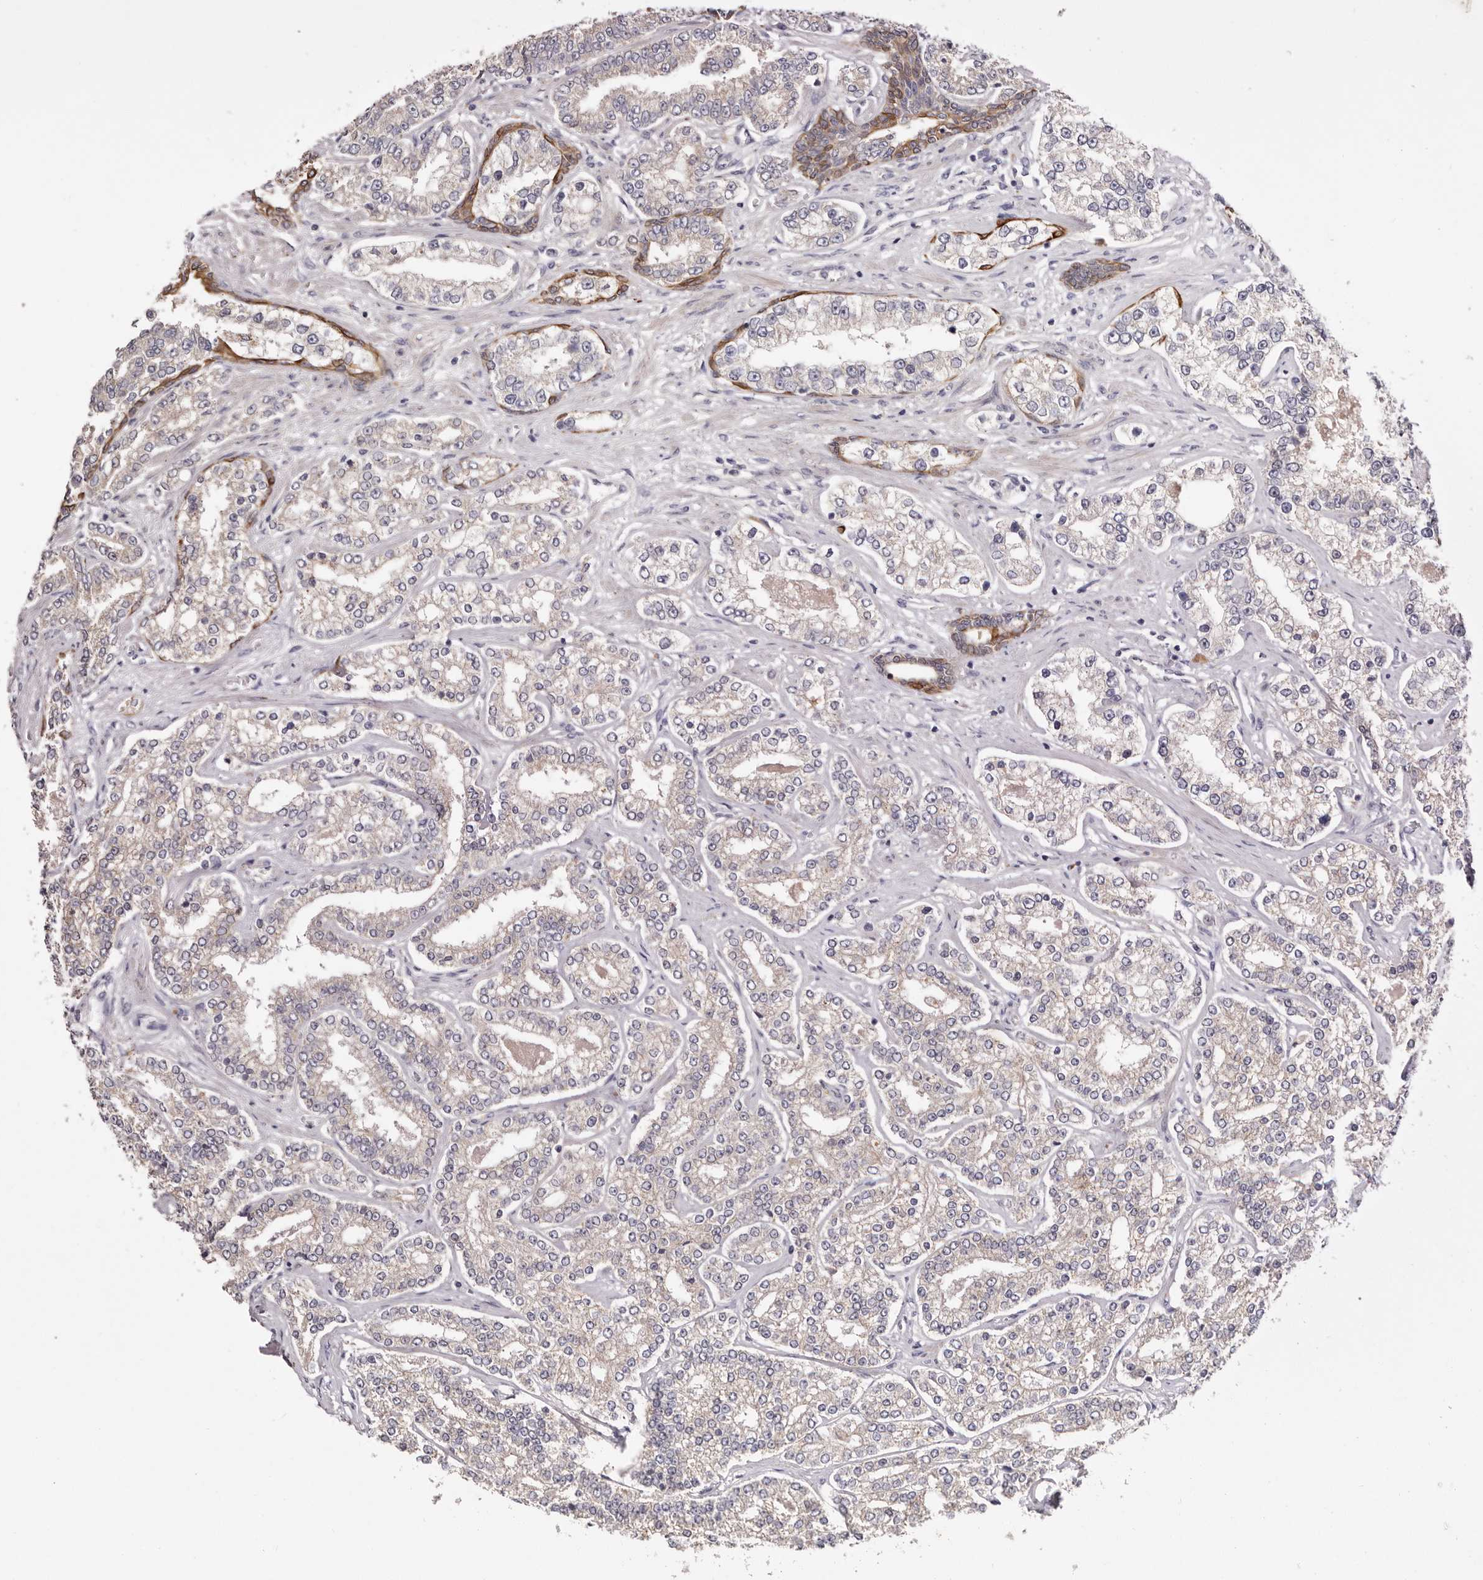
{"staining": {"intensity": "negative", "quantity": "none", "location": "none"}, "tissue": "prostate cancer", "cell_type": "Tumor cells", "image_type": "cancer", "snomed": [{"axis": "morphology", "description": "Normal tissue, NOS"}, {"axis": "morphology", "description": "Adenocarcinoma, High grade"}, {"axis": "topography", "description": "Prostate"}], "caption": "Photomicrograph shows no significant protein expression in tumor cells of prostate cancer (high-grade adenocarcinoma).", "gene": "STK16", "patient": {"sex": "male", "age": 83}}